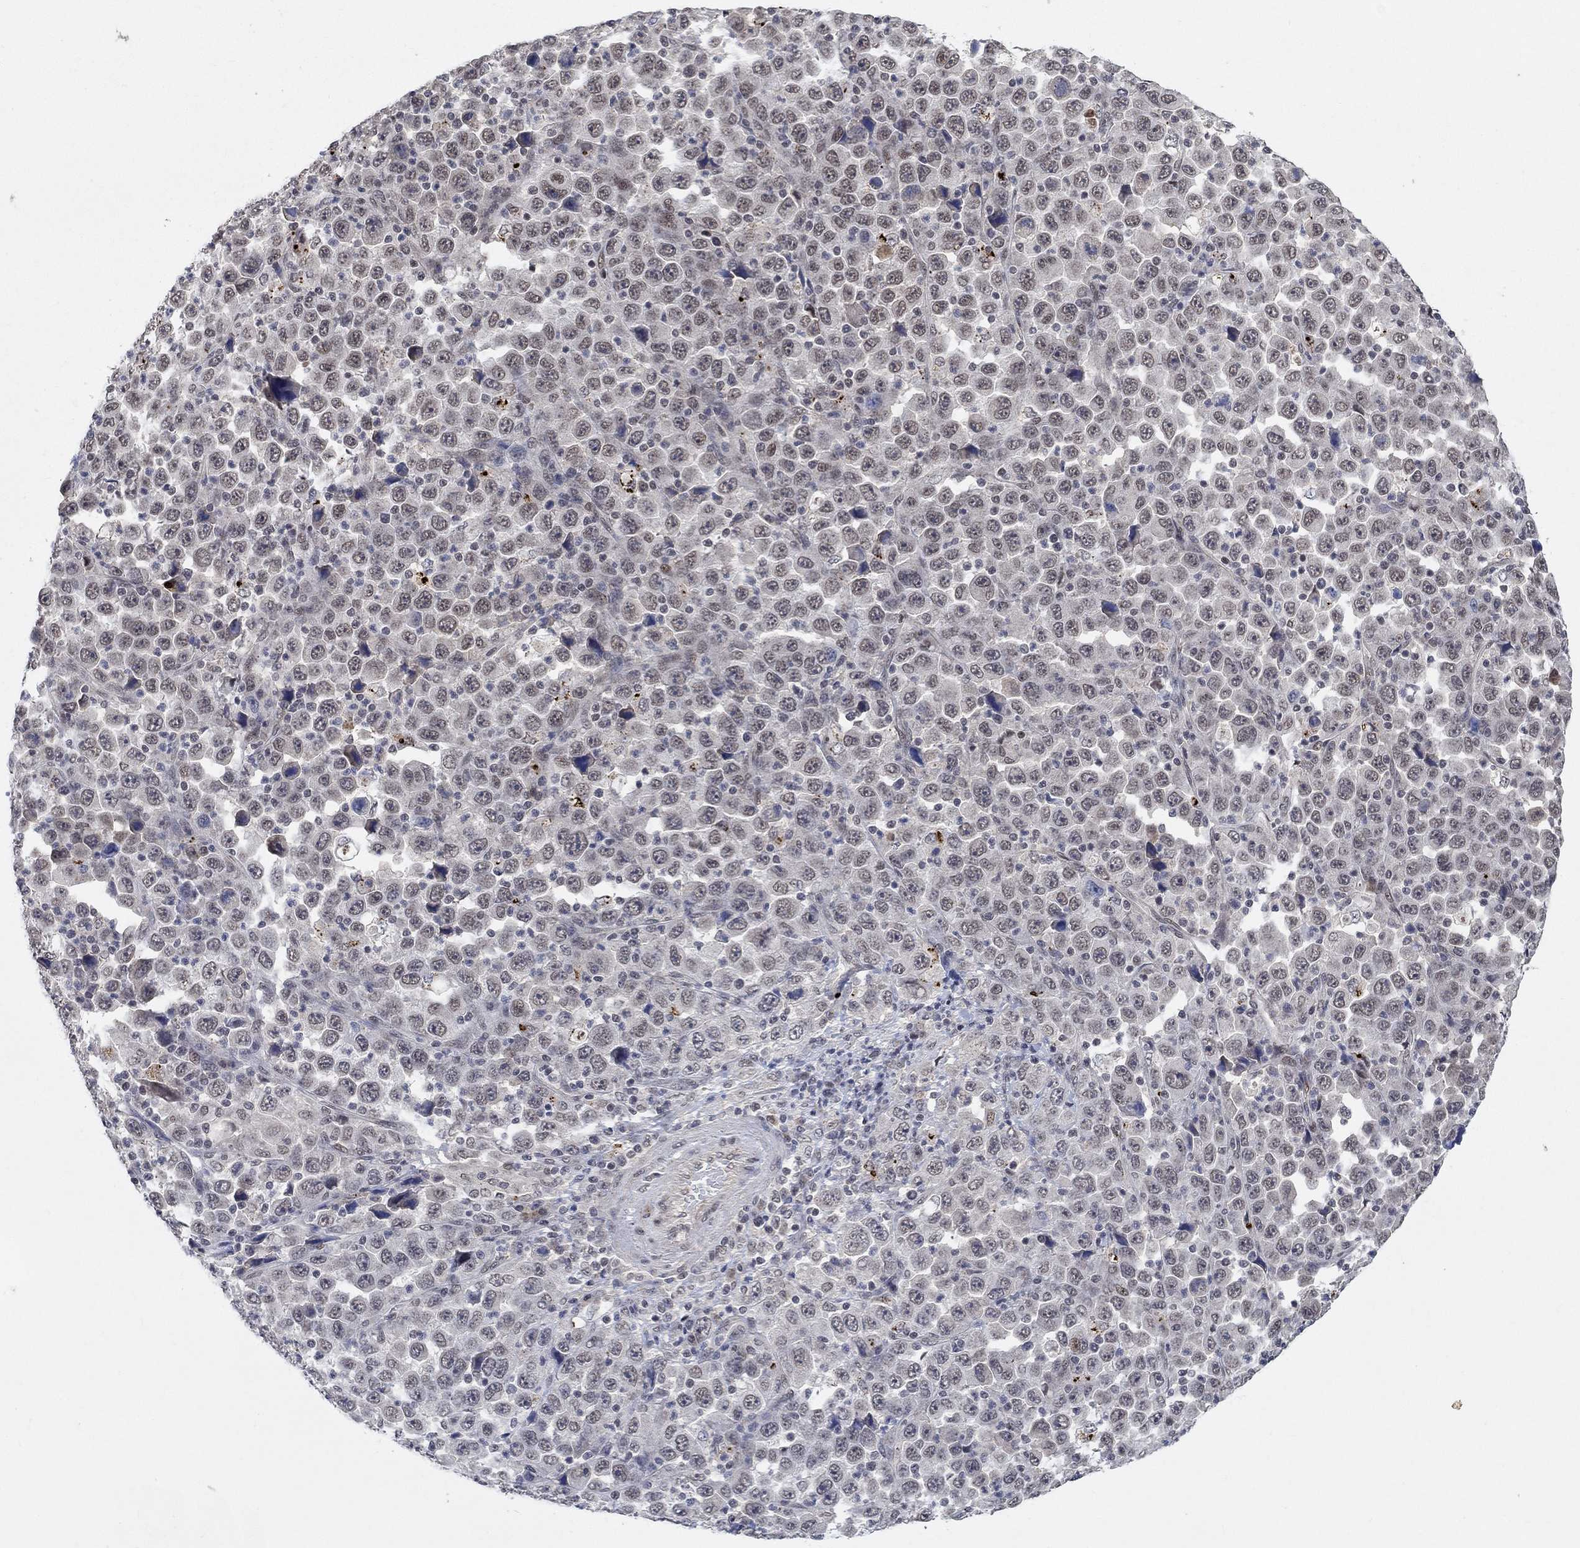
{"staining": {"intensity": "weak", "quantity": "<25%", "location": "nuclear"}, "tissue": "stomach cancer", "cell_type": "Tumor cells", "image_type": "cancer", "snomed": [{"axis": "morphology", "description": "Normal tissue, NOS"}, {"axis": "morphology", "description": "Adenocarcinoma, NOS"}, {"axis": "topography", "description": "Stomach, upper"}, {"axis": "topography", "description": "Stomach"}], "caption": "Tumor cells show no significant protein positivity in adenocarcinoma (stomach).", "gene": "THAP8", "patient": {"sex": "male", "age": 59}}